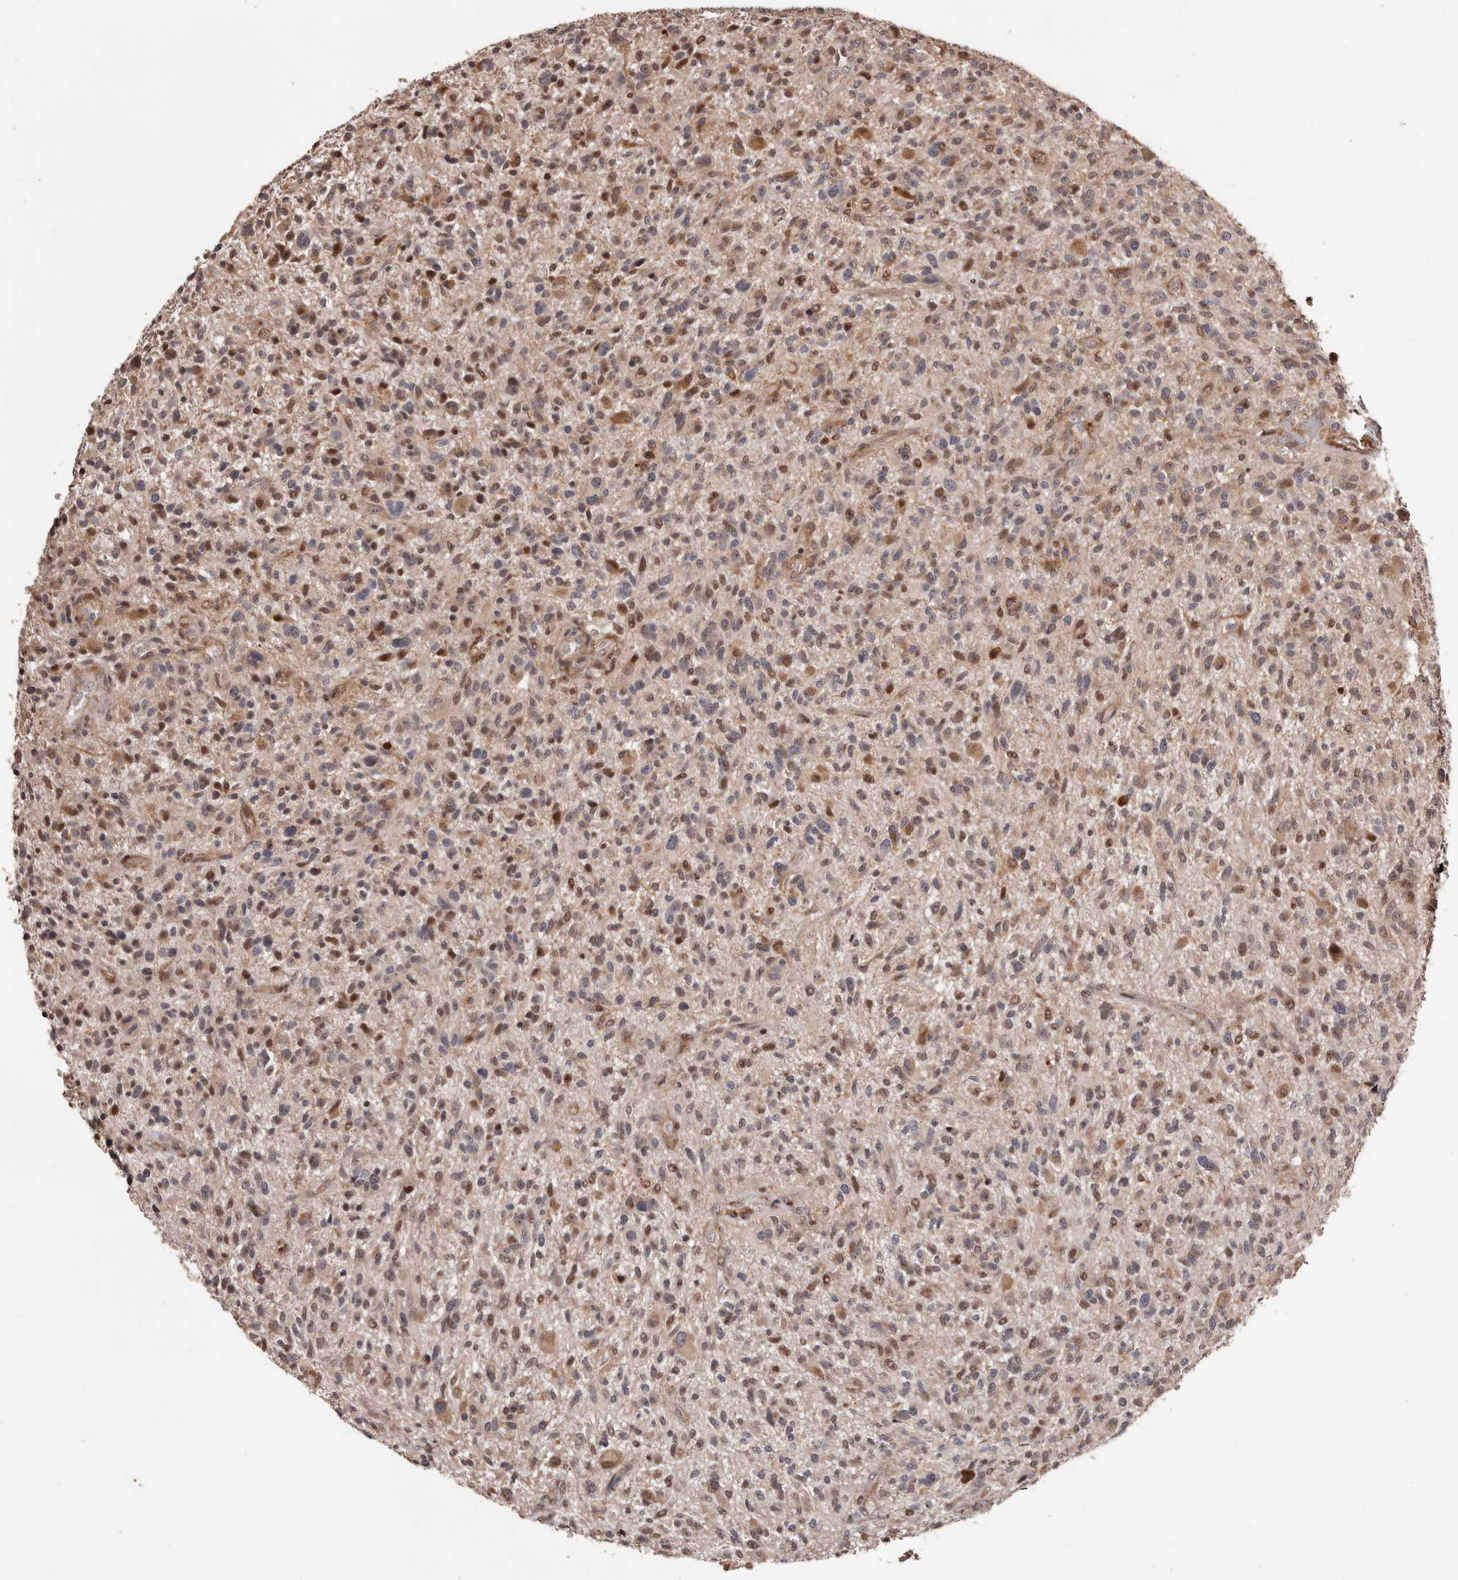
{"staining": {"intensity": "moderate", "quantity": "25%-75%", "location": "nuclear"}, "tissue": "glioma", "cell_type": "Tumor cells", "image_type": "cancer", "snomed": [{"axis": "morphology", "description": "Glioma, malignant, High grade"}, {"axis": "topography", "description": "Brain"}], "caption": "This histopathology image shows glioma stained with immunohistochemistry (IHC) to label a protein in brown. The nuclear of tumor cells show moderate positivity for the protein. Nuclei are counter-stained blue.", "gene": "ZCCHC7", "patient": {"sex": "male", "age": 47}}